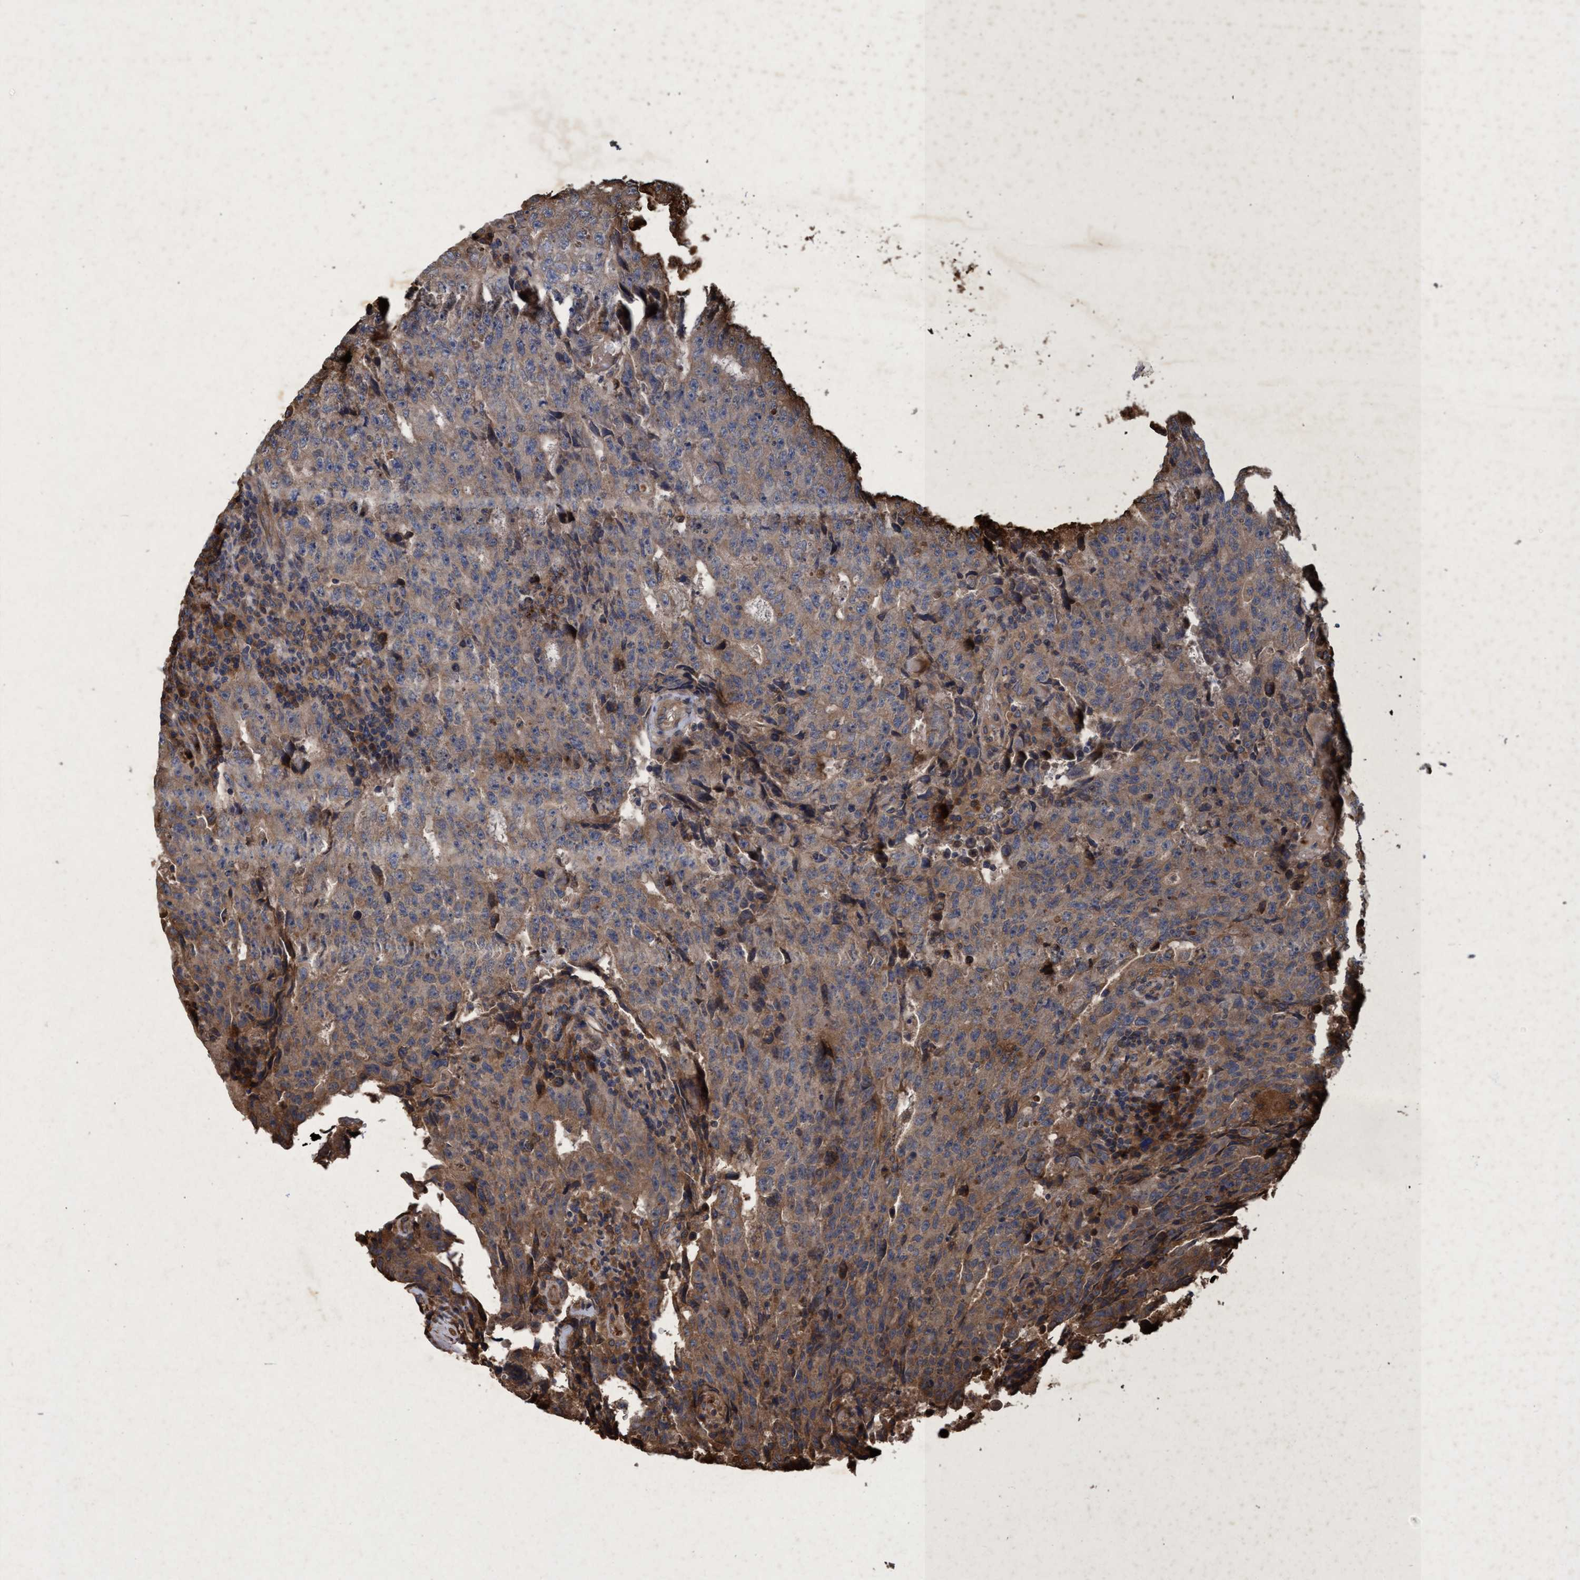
{"staining": {"intensity": "moderate", "quantity": ">75%", "location": "cytoplasmic/membranous"}, "tissue": "testis cancer", "cell_type": "Tumor cells", "image_type": "cancer", "snomed": [{"axis": "morphology", "description": "Necrosis, NOS"}, {"axis": "morphology", "description": "Carcinoma, Embryonal, NOS"}, {"axis": "topography", "description": "Testis"}], "caption": "Moderate cytoplasmic/membranous protein expression is present in approximately >75% of tumor cells in embryonal carcinoma (testis). (DAB (3,3'-diaminobenzidine) IHC, brown staining for protein, blue staining for nuclei).", "gene": "CHMP6", "patient": {"sex": "male", "age": 19}}